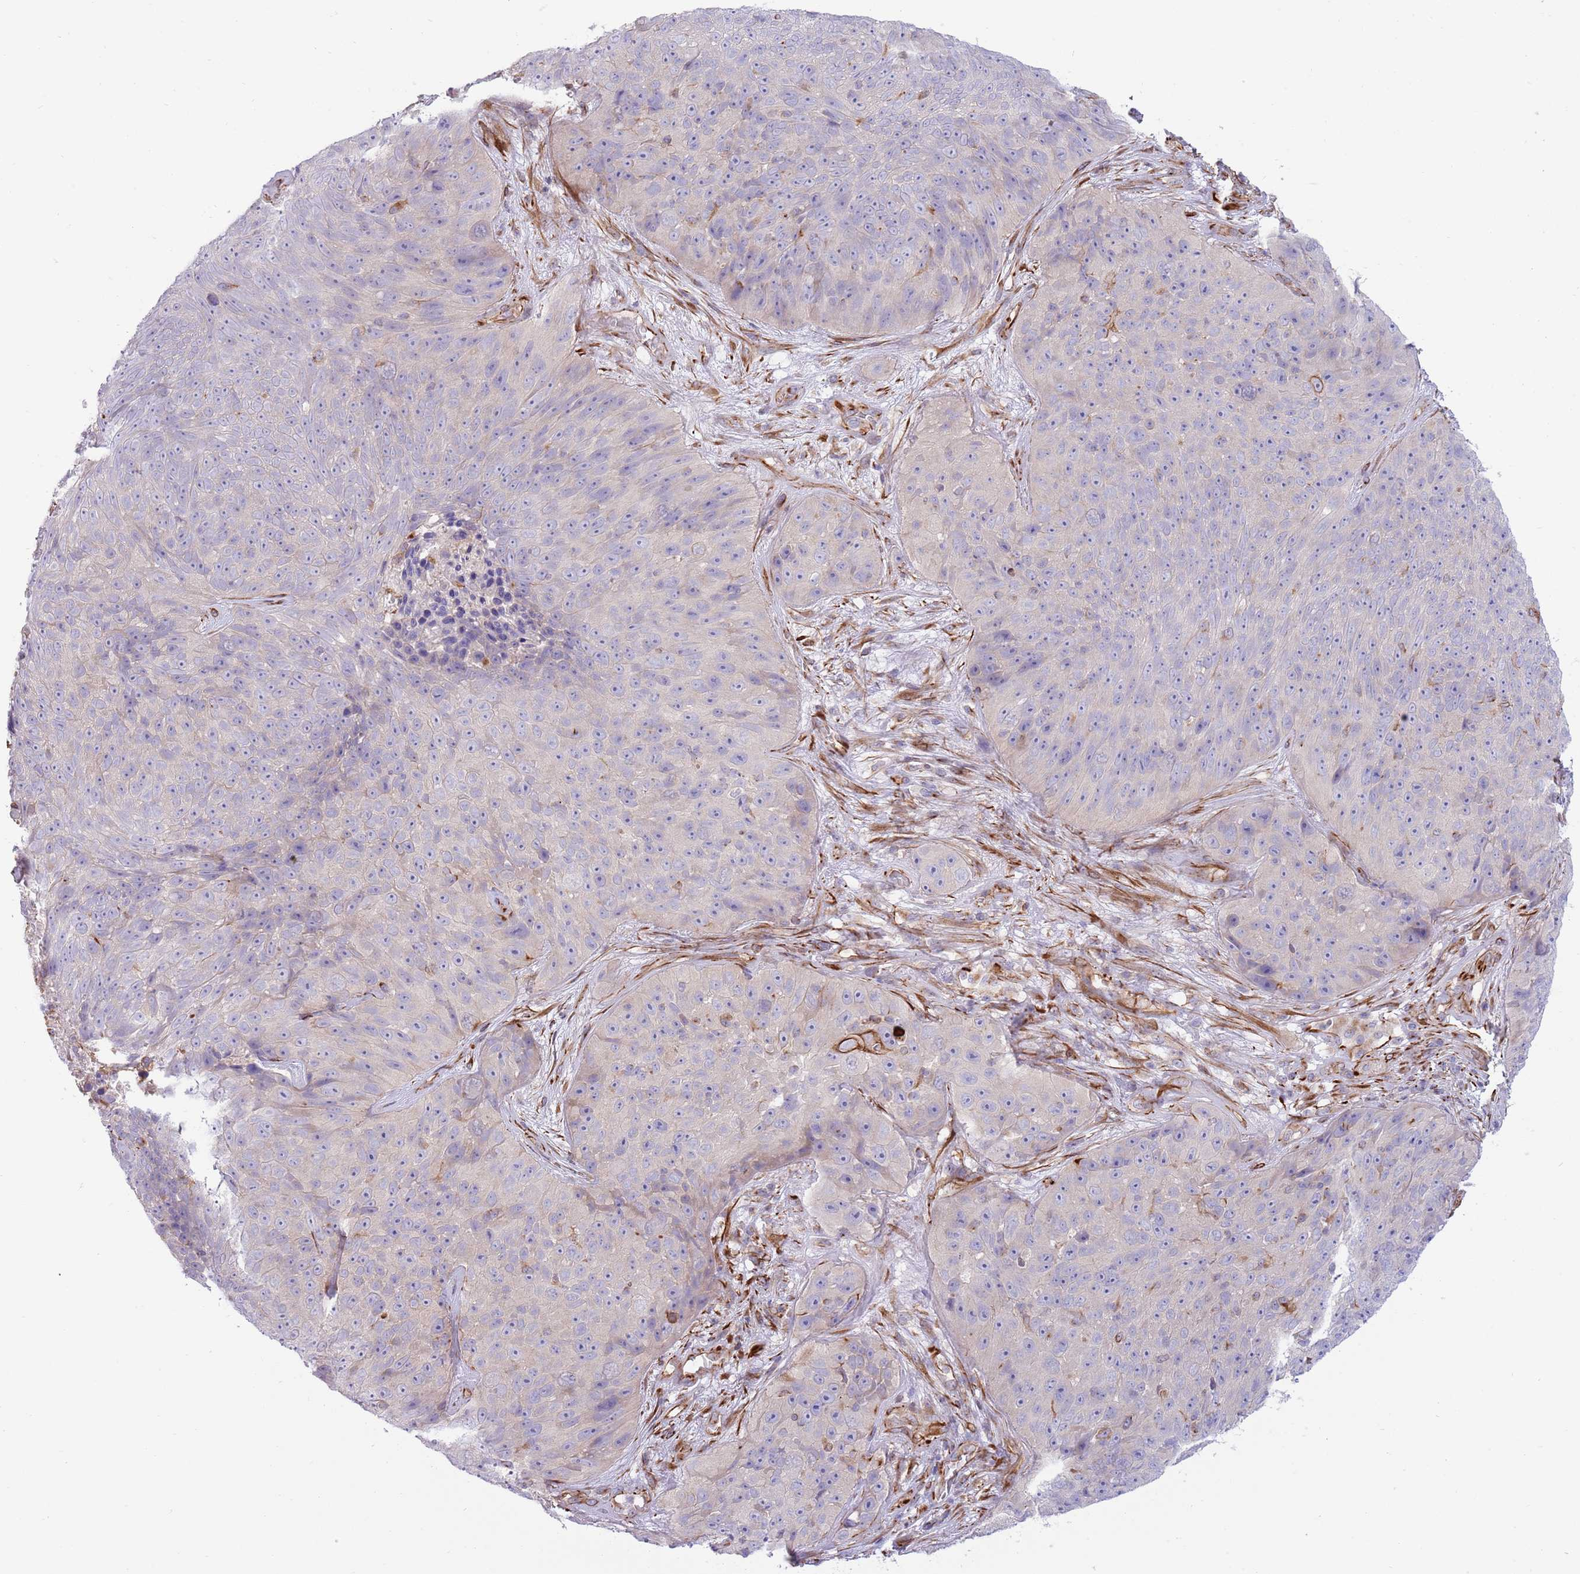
{"staining": {"intensity": "negative", "quantity": "none", "location": "none"}, "tissue": "skin cancer", "cell_type": "Tumor cells", "image_type": "cancer", "snomed": [{"axis": "morphology", "description": "Squamous cell carcinoma, NOS"}, {"axis": "topography", "description": "Skin"}], "caption": "Tumor cells are negative for protein expression in human skin cancer (squamous cell carcinoma).", "gene": "MOGAT1", "patient": {"sex": "female", "age": 87}}